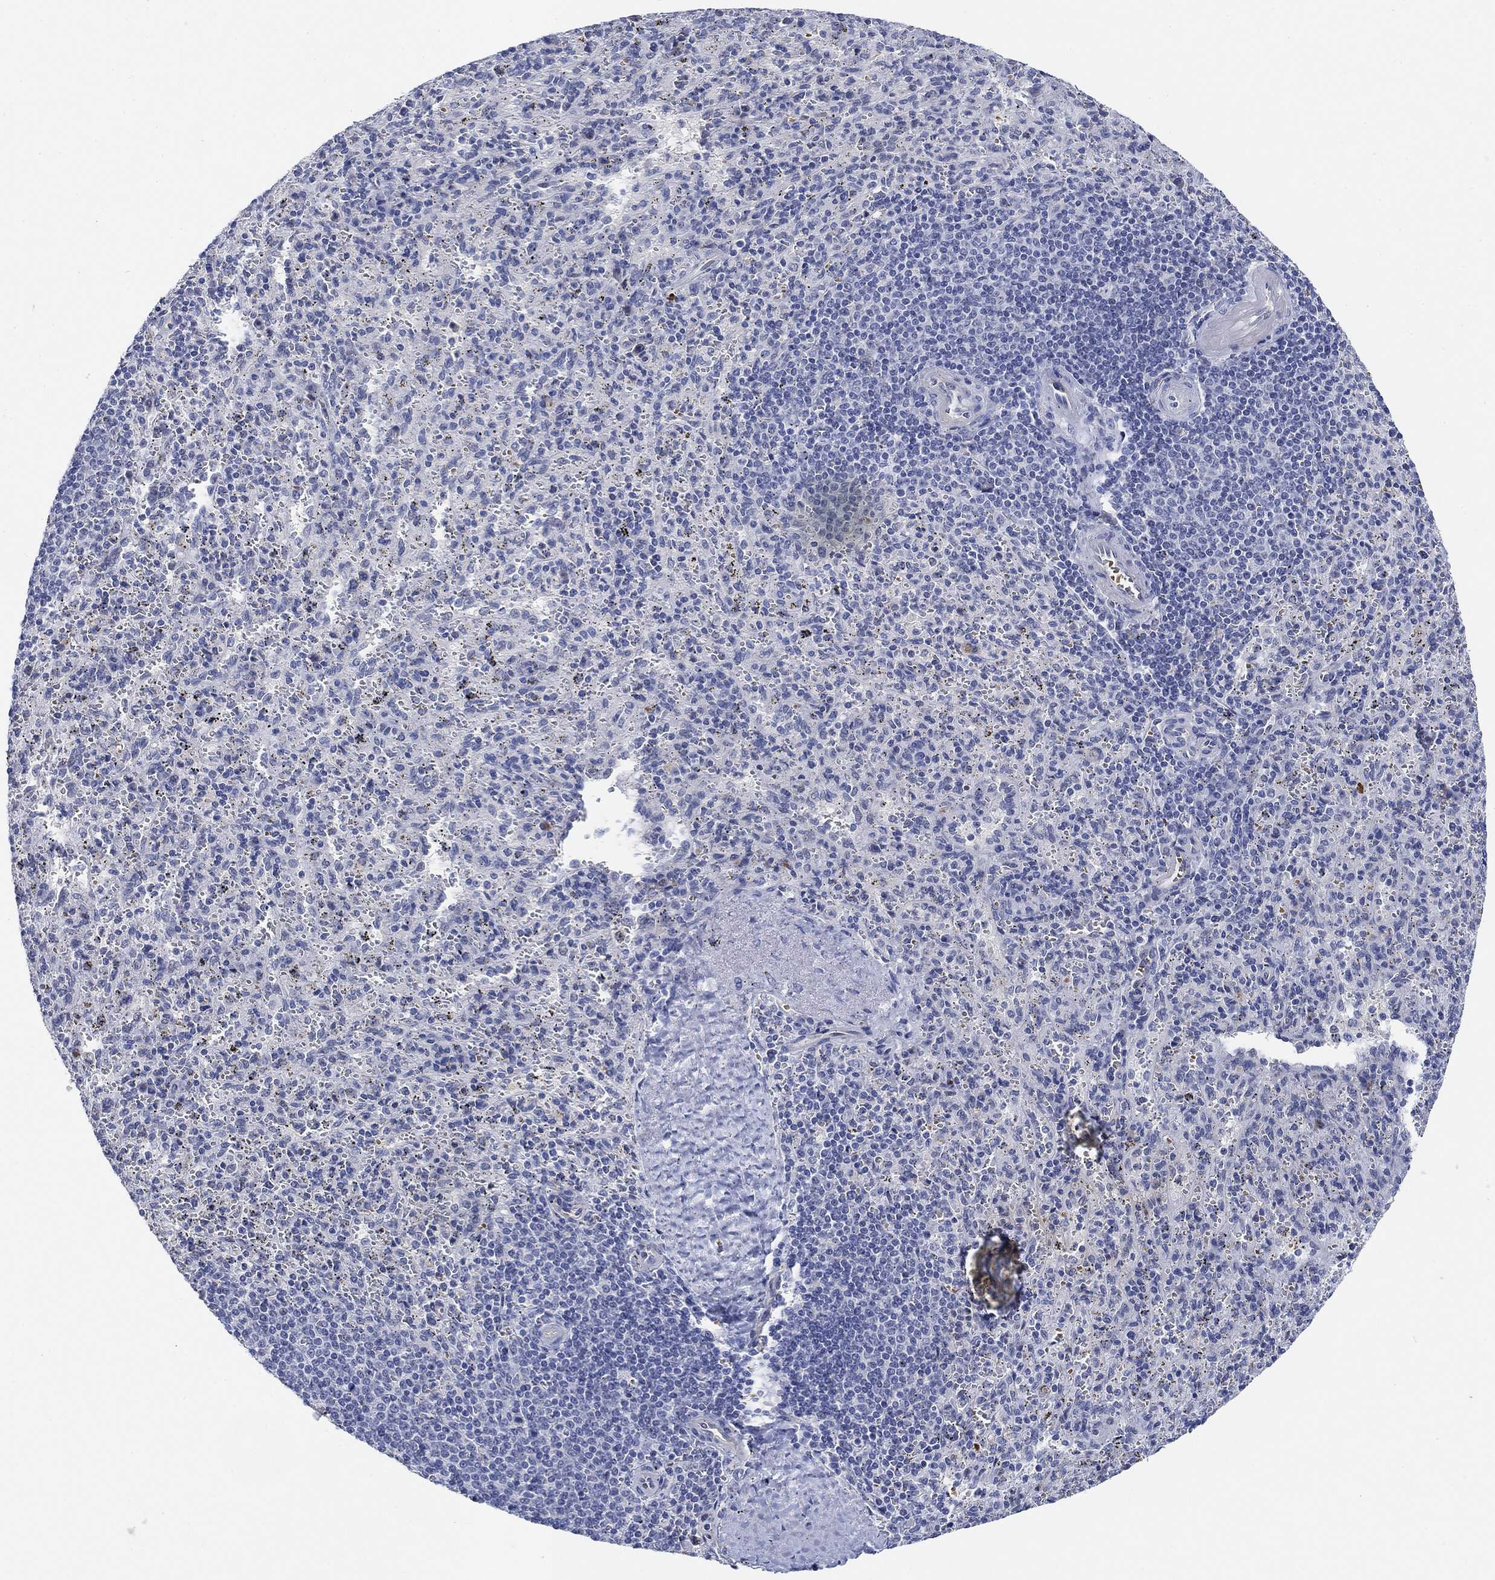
{"staining": {"intensity": "negative", "quantity": "none", "location": "none"}, "tissue": "spleen", "cell_type": "Cells in red pulp", "image_type": "normal", "snomed": [{"axis": "morphology", "description": "Normal tissue, NOS"}, {"axis": "topography", "description": "Spleen"}], "caption": "This is an immunohistochemistry (IHC) image of benign human spleen. There is no staining in cells in red pulp.", "gene": "PAX6", "patient": {"sex": "male", "age": 57}}